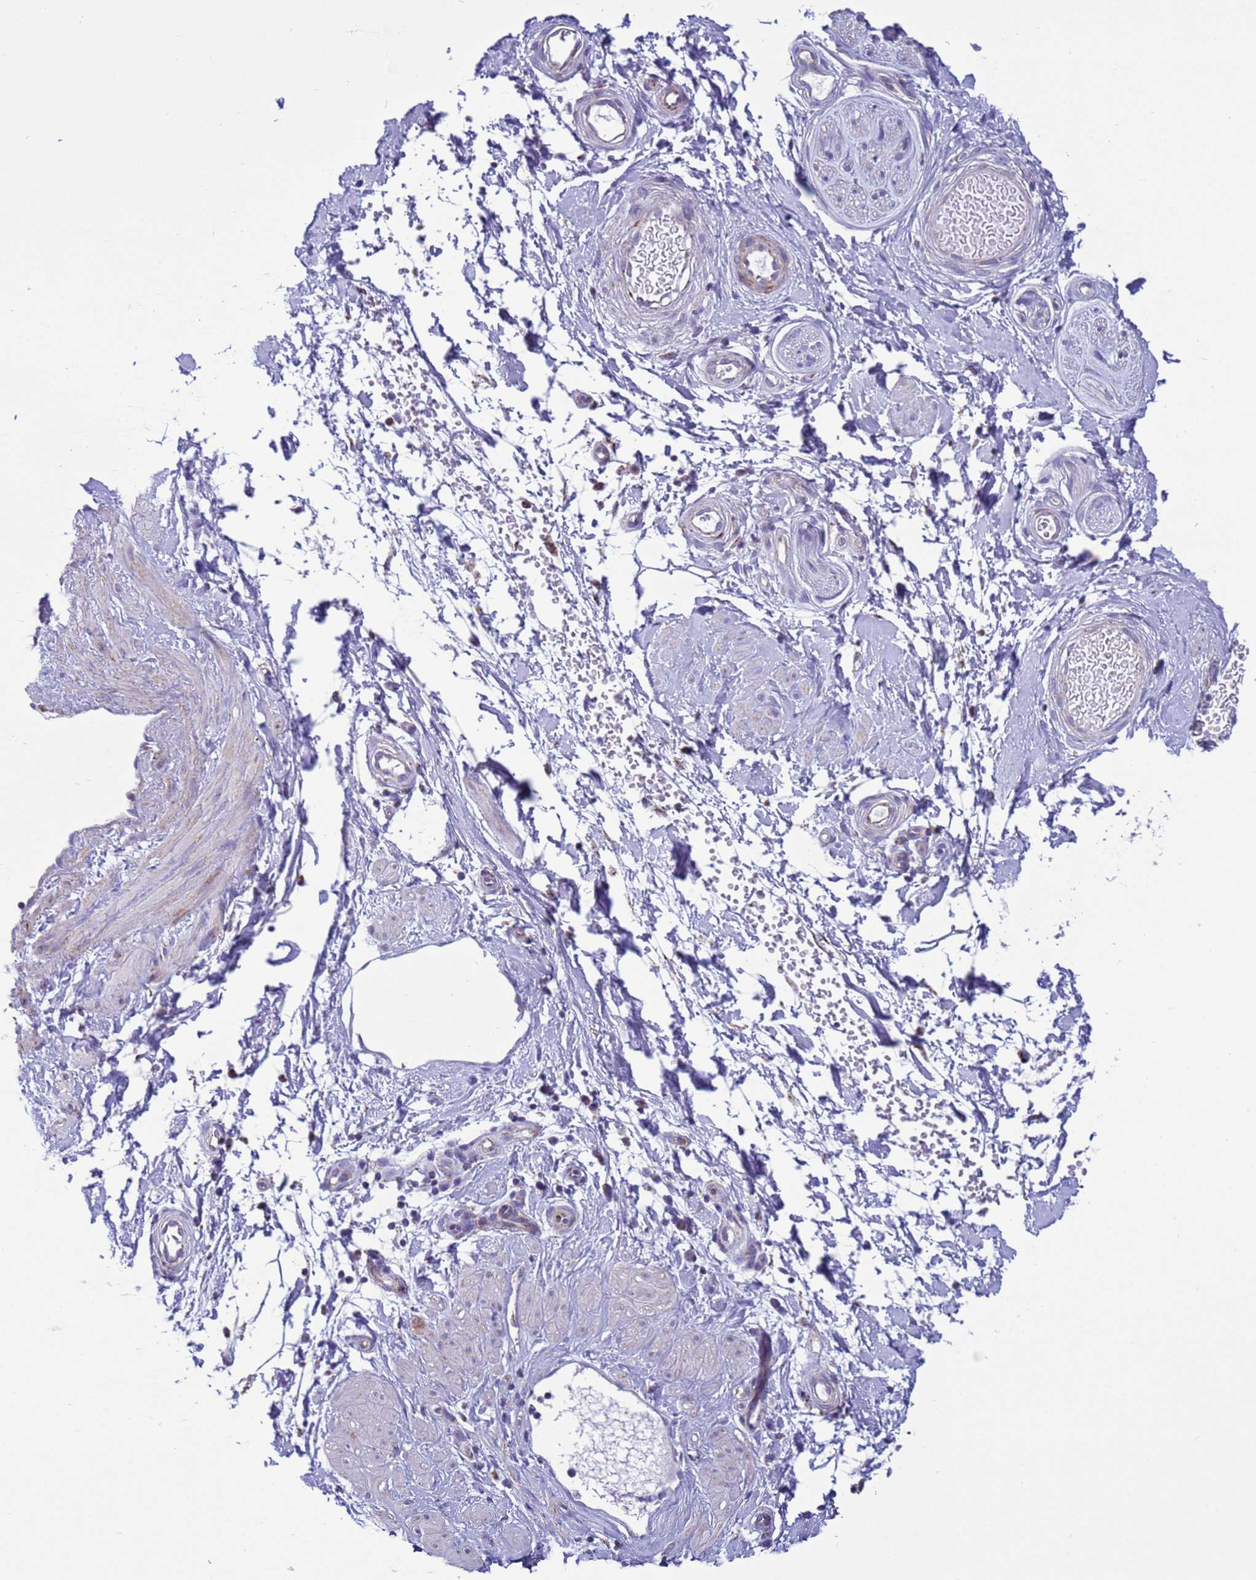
{"staining": {"intensity": "negative", "quantity": "none", "location": "none"}, "tissue": "adipose tissue", "cell_type": "Adipocytes", "image_type": "normal", "snomed": [{"axis": "morphology", "description": "Normal tissue, NOS"}, {"axis": "topography", "description": "Soft tissue"}, {"axis": "topography", "description": "Adipose tissue"}, {"axis": "topography", "description": "Vascular tissue"}, {"axis": "topography", "description": "Peripheral nerve tissue"}], "caption": "Immunohistochemistry image of benign adipose tissue: adipose tissue stained with DAB displays no significant protein expression in adipocytes. (Immunohistochemistry (ihc), brightfield microscopy, high magnification).", "gene": "HPCAL1", "patient": {"sex": "male", "age": 74}}